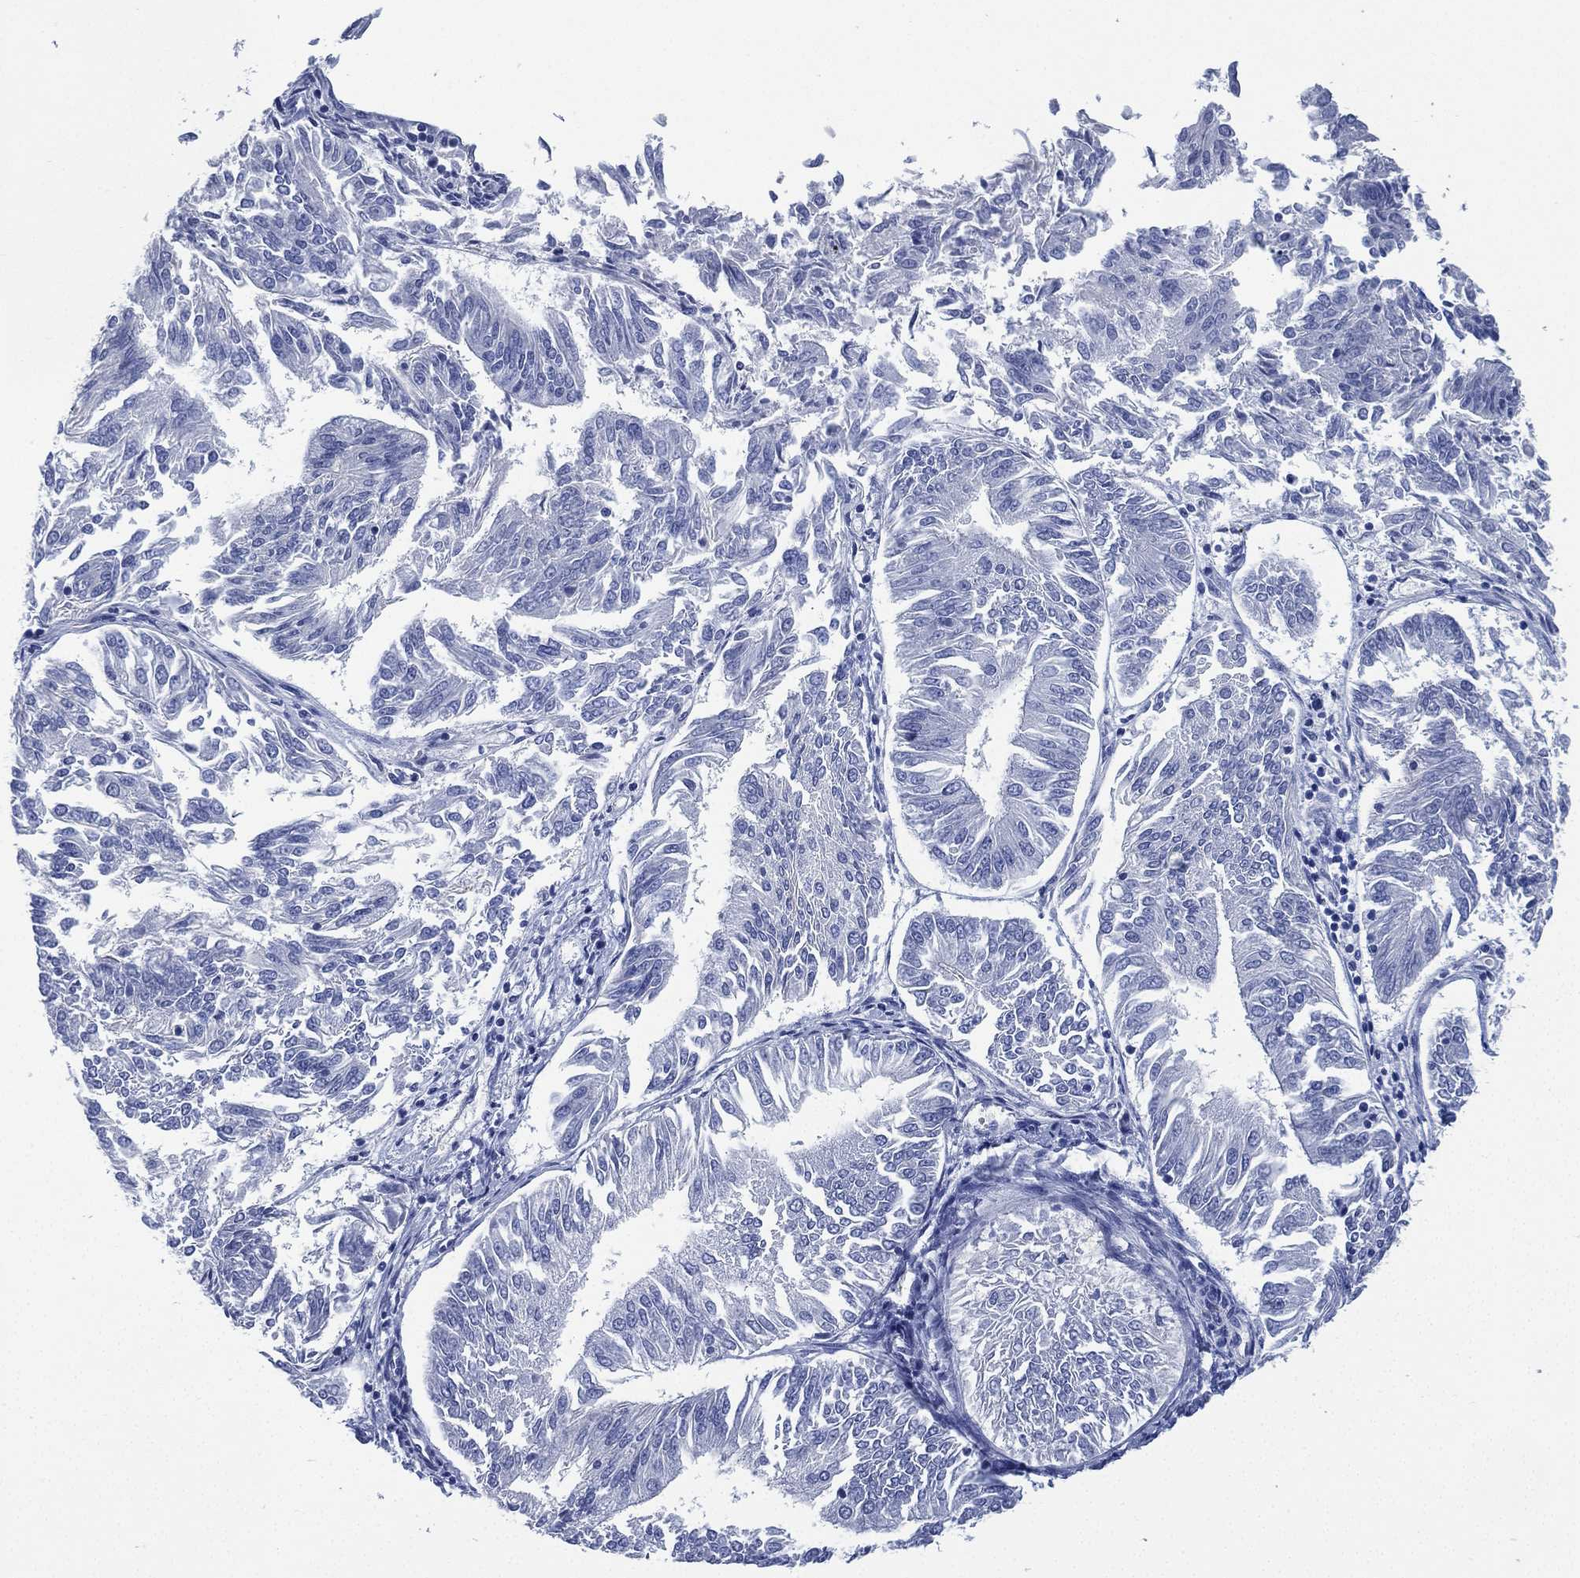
{"staining": {"intensity": "negative", "quantity": "none", "location": "none"}, "tissue": "endometrial cancer", "cell_type": "Tumor cells", "image_type": "cancer", "snomed": [{"axis": "morphology", "description": "Adenocarcinoma, NOS"}, {"axis": "topography", "description": "Endometrium"}], "caption": "Photomicrograph shows no significant protein positivity in tumor cells of endometrial adenocarcinoma.", "gene": "CCDC70", "patient": {"sex": "female", "age": 58}}